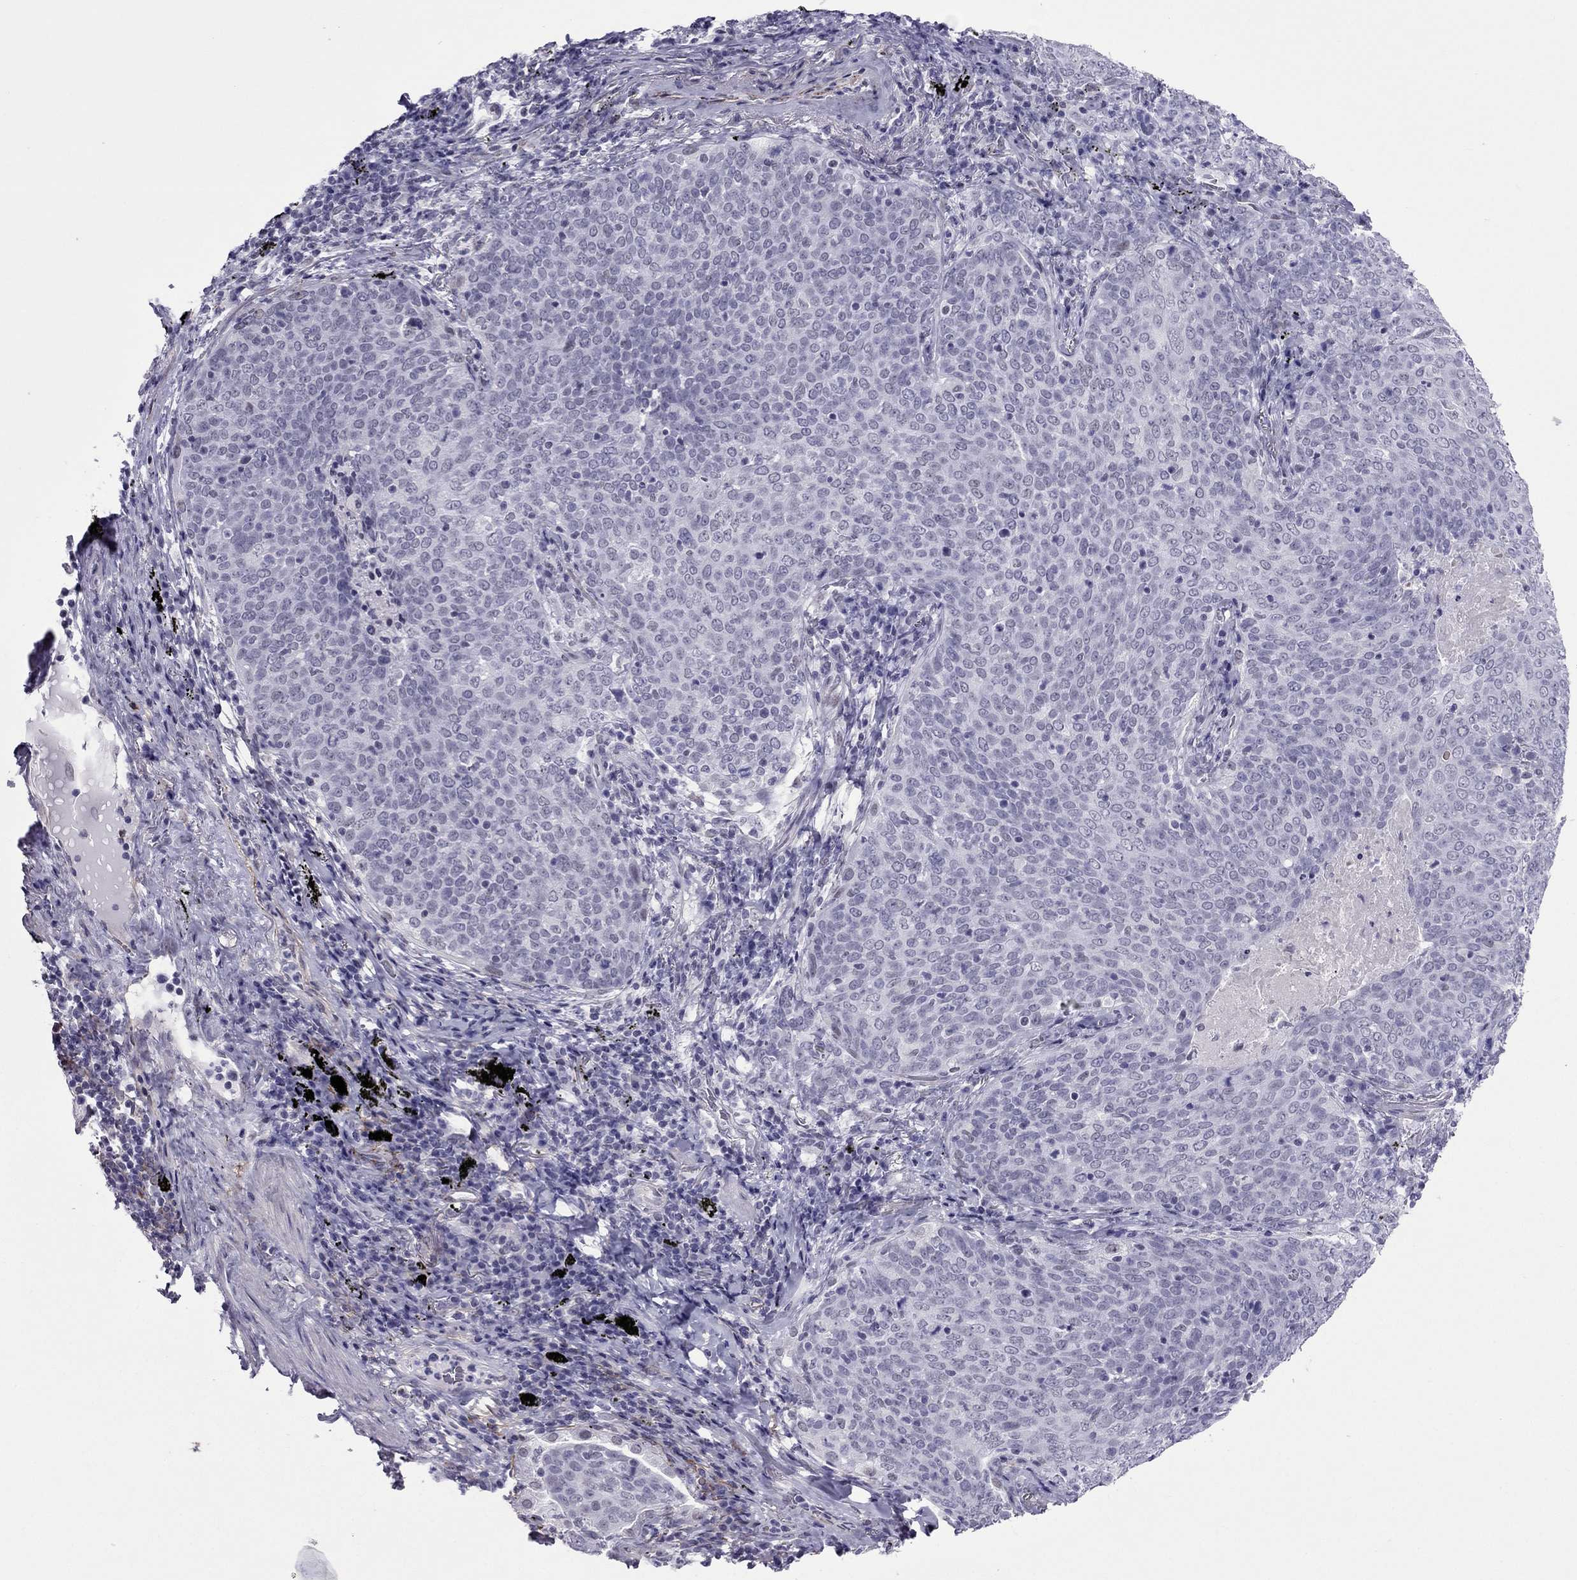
{"staining": {"intensity": "negative", "quantity": "none", "location": "none"}, "tissue": "lung cancer", "cell_type": "Tumor cells", "image_type": "cancer", "snomed": [{"axis": "morphology", "description": "Squamous cell carcinoma, NOS"}, {"axis": "topography", "description": "Lung"}], "caption": "Immunohistochemistry of human lung squamous cell carcinoma exhibits no staining in tumor cells.", "gene": "ZNF646", "patient": {"sex": "male", "age": 82}}